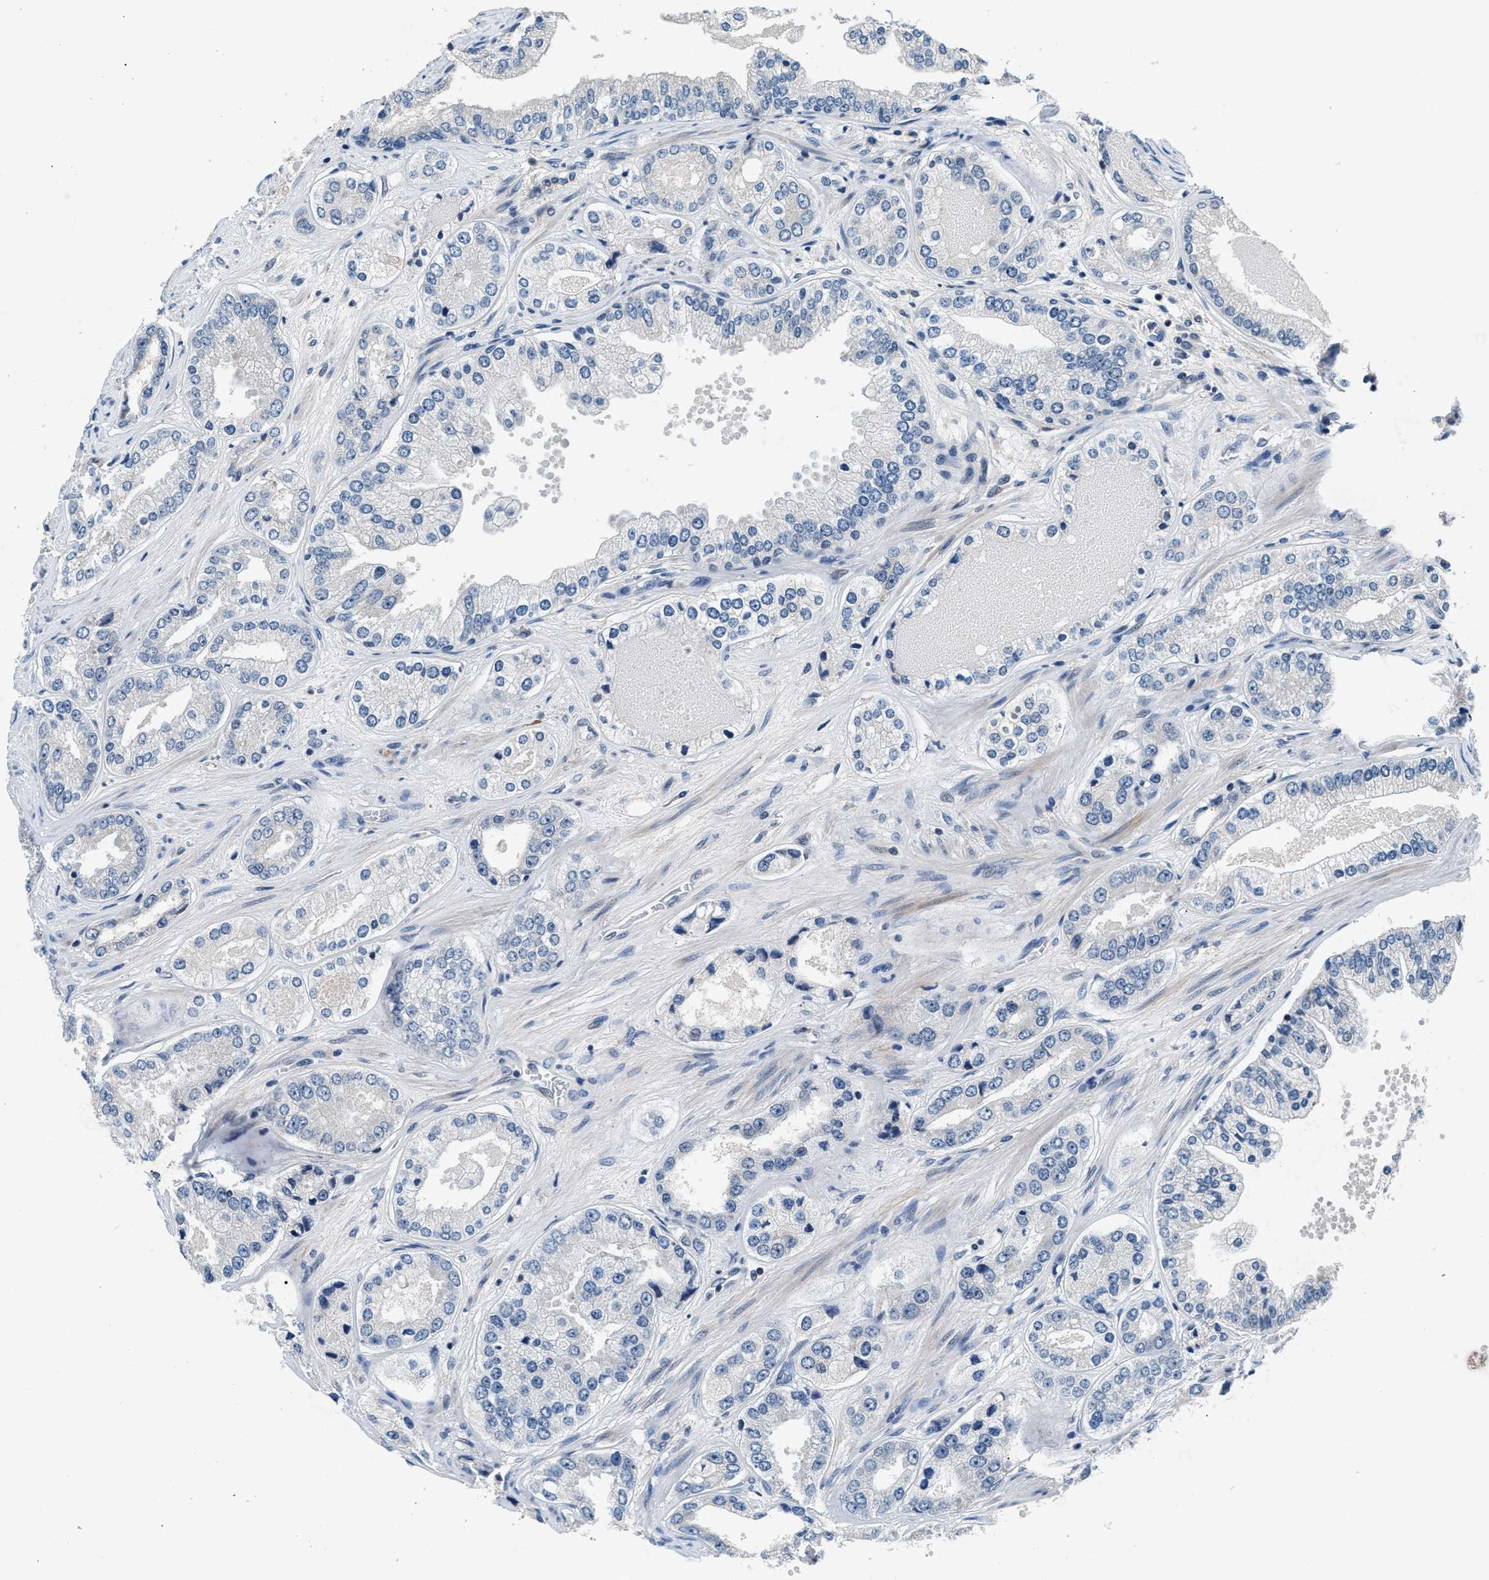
{"staining": {"intensity": "negative", "quantity": "none", "location": "none"}, "tissue": "prostate cancer", "cell_type": "Tumor cells", "image_type": "cancer", "snomed": [{"axis": "morphology", "description": "Adenocarcinoma, High grade"}, {"axis": "topography", "description": "Prostate"}], "caption": "This is a histopathology image of immunohistochemistry staining of prostate cancer (adenocarcinoma (high-grade)), which shows no expression in tumor cells.", "gene": "DENND6B", "patient": {"sex": "male", "age": 61}}